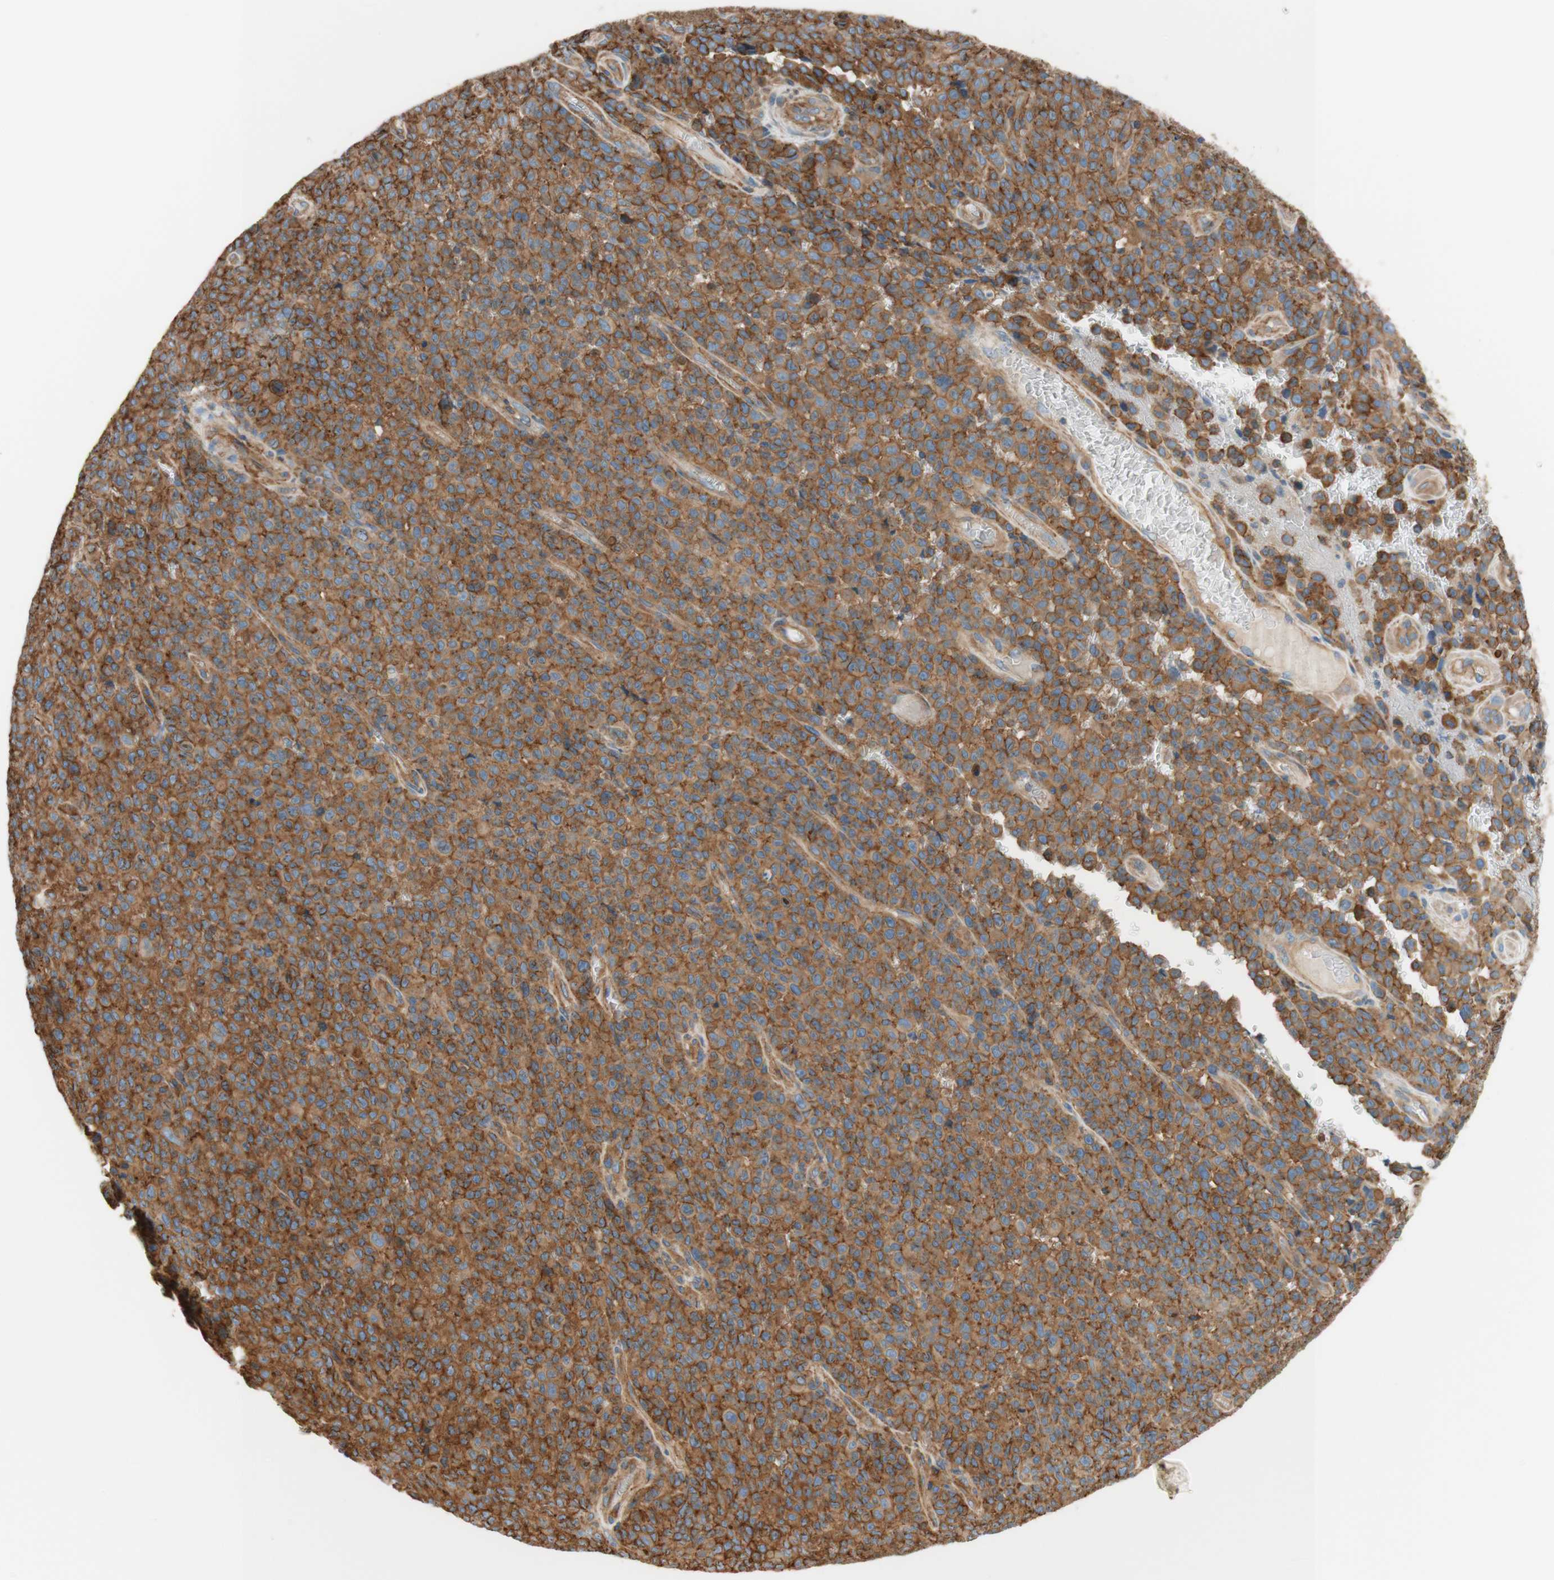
{"staining": {"intensity": "strong", "quantity": ">75%", "location": "cytoplasmic/membranous"}, "tissue": "melanoma", "cell_type": "Tumor cells", "image_type": "cancer", "snomed": [{"axis": "morphology", "description": "Malignant melanoma, NOS"}, {"axis": "topography", "description": "Skin"}], "caption": "Malignant melanoma stained for a protein (brown) reveals strong cytoplasmic/membranous positive staining in approximately >75% of tumor cells.", "gene": "VPS26A", "patient": {"sex": "female", "age": 82}}